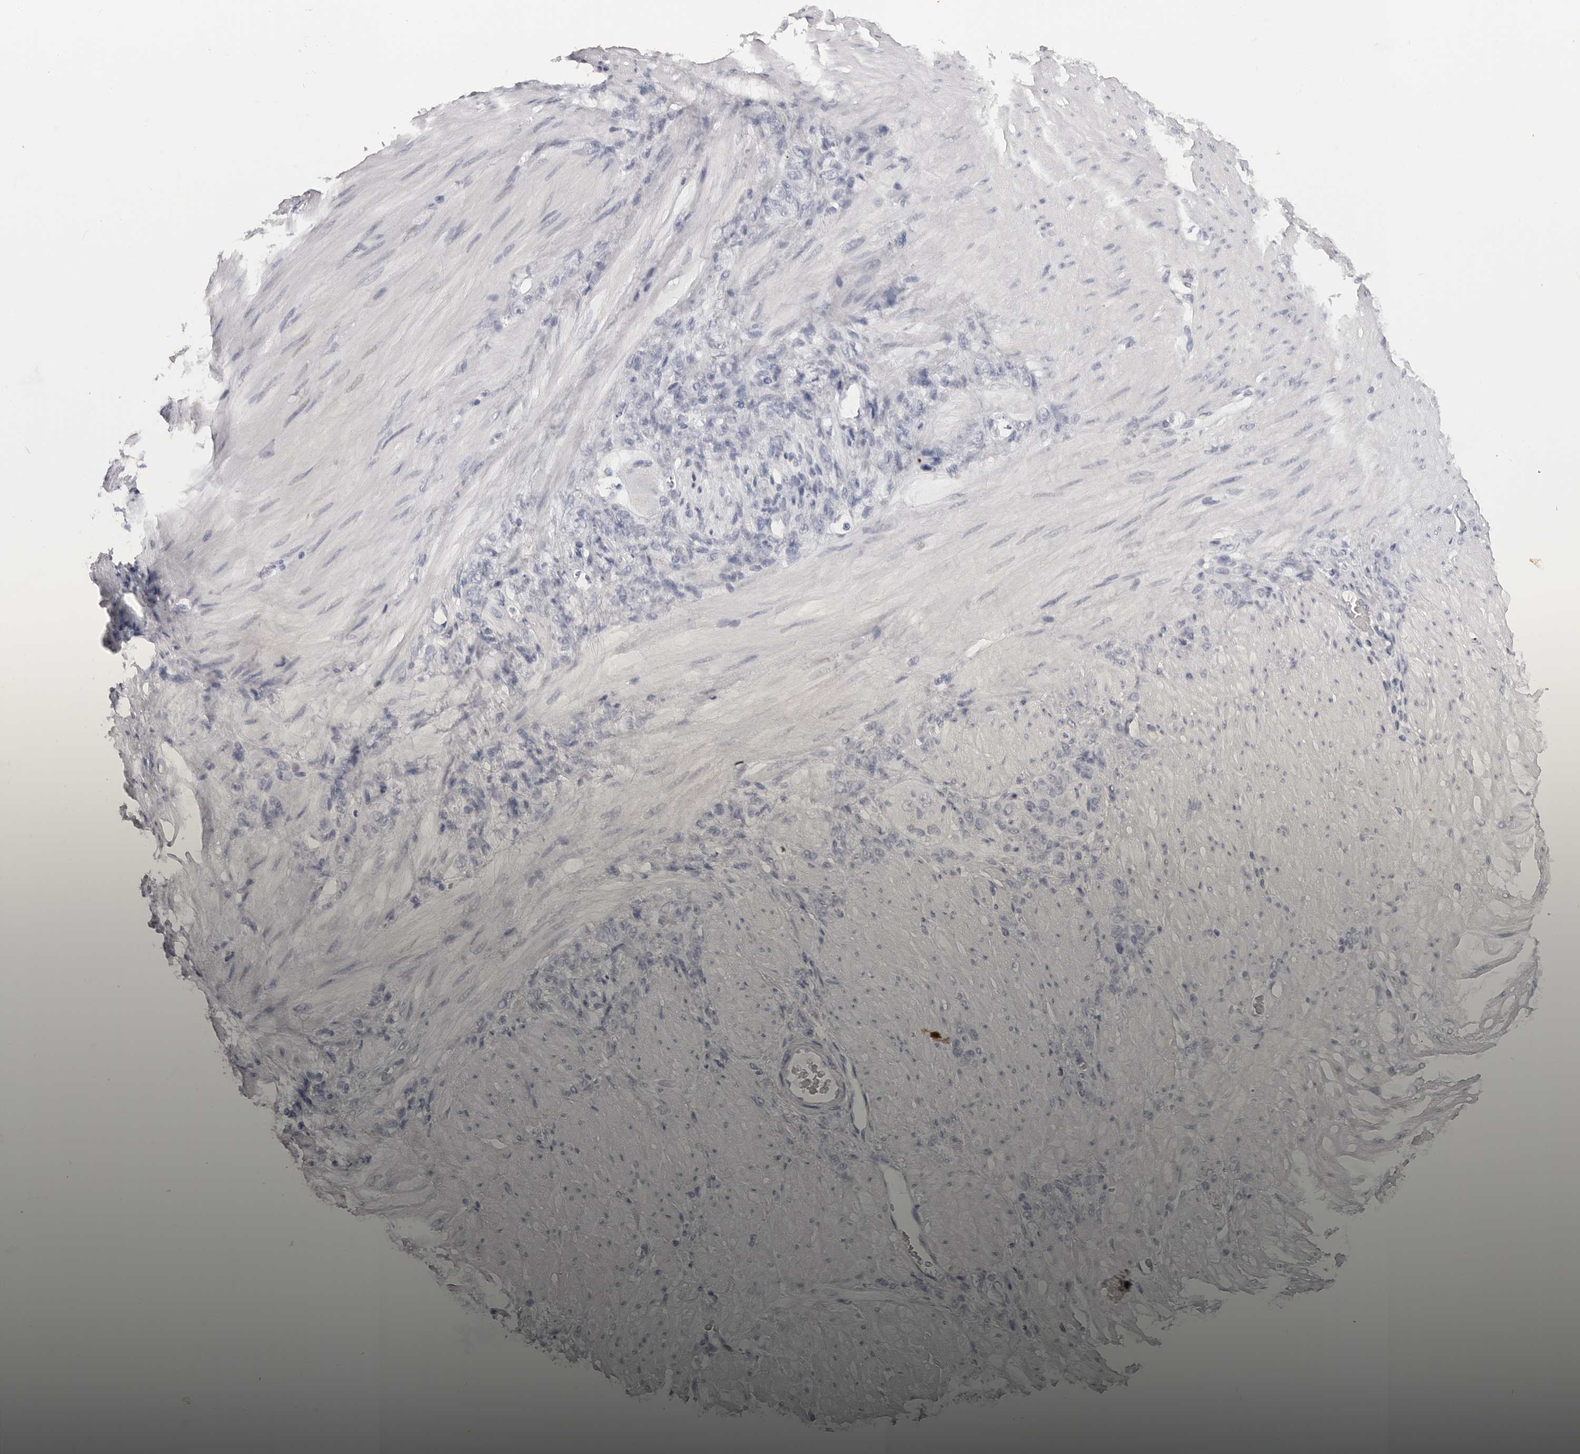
{"staining": {"intensity": "negative", "quantity": "none", "location": "none"}, "tissue": "stomach cancer", "cell_type": "Tumor cells", "image_type": "cancer", "snomed": [{"axis": "morphology", "description": "Normal tissue, NOS"}, {"axis": "morphology", "description": "Adenocarcinoma, NOS"}, {"axis": "topography", "description": "Stomach"}], "caption": "Histopathology image shows no significant protein positivity in tumor cells of stomach adenocarcinoma. (Brightfield microscopy of DAB immunohistochemistry at high magnification).", "gene": "CST1", "patient": {"sex": "male", "age": 82}}